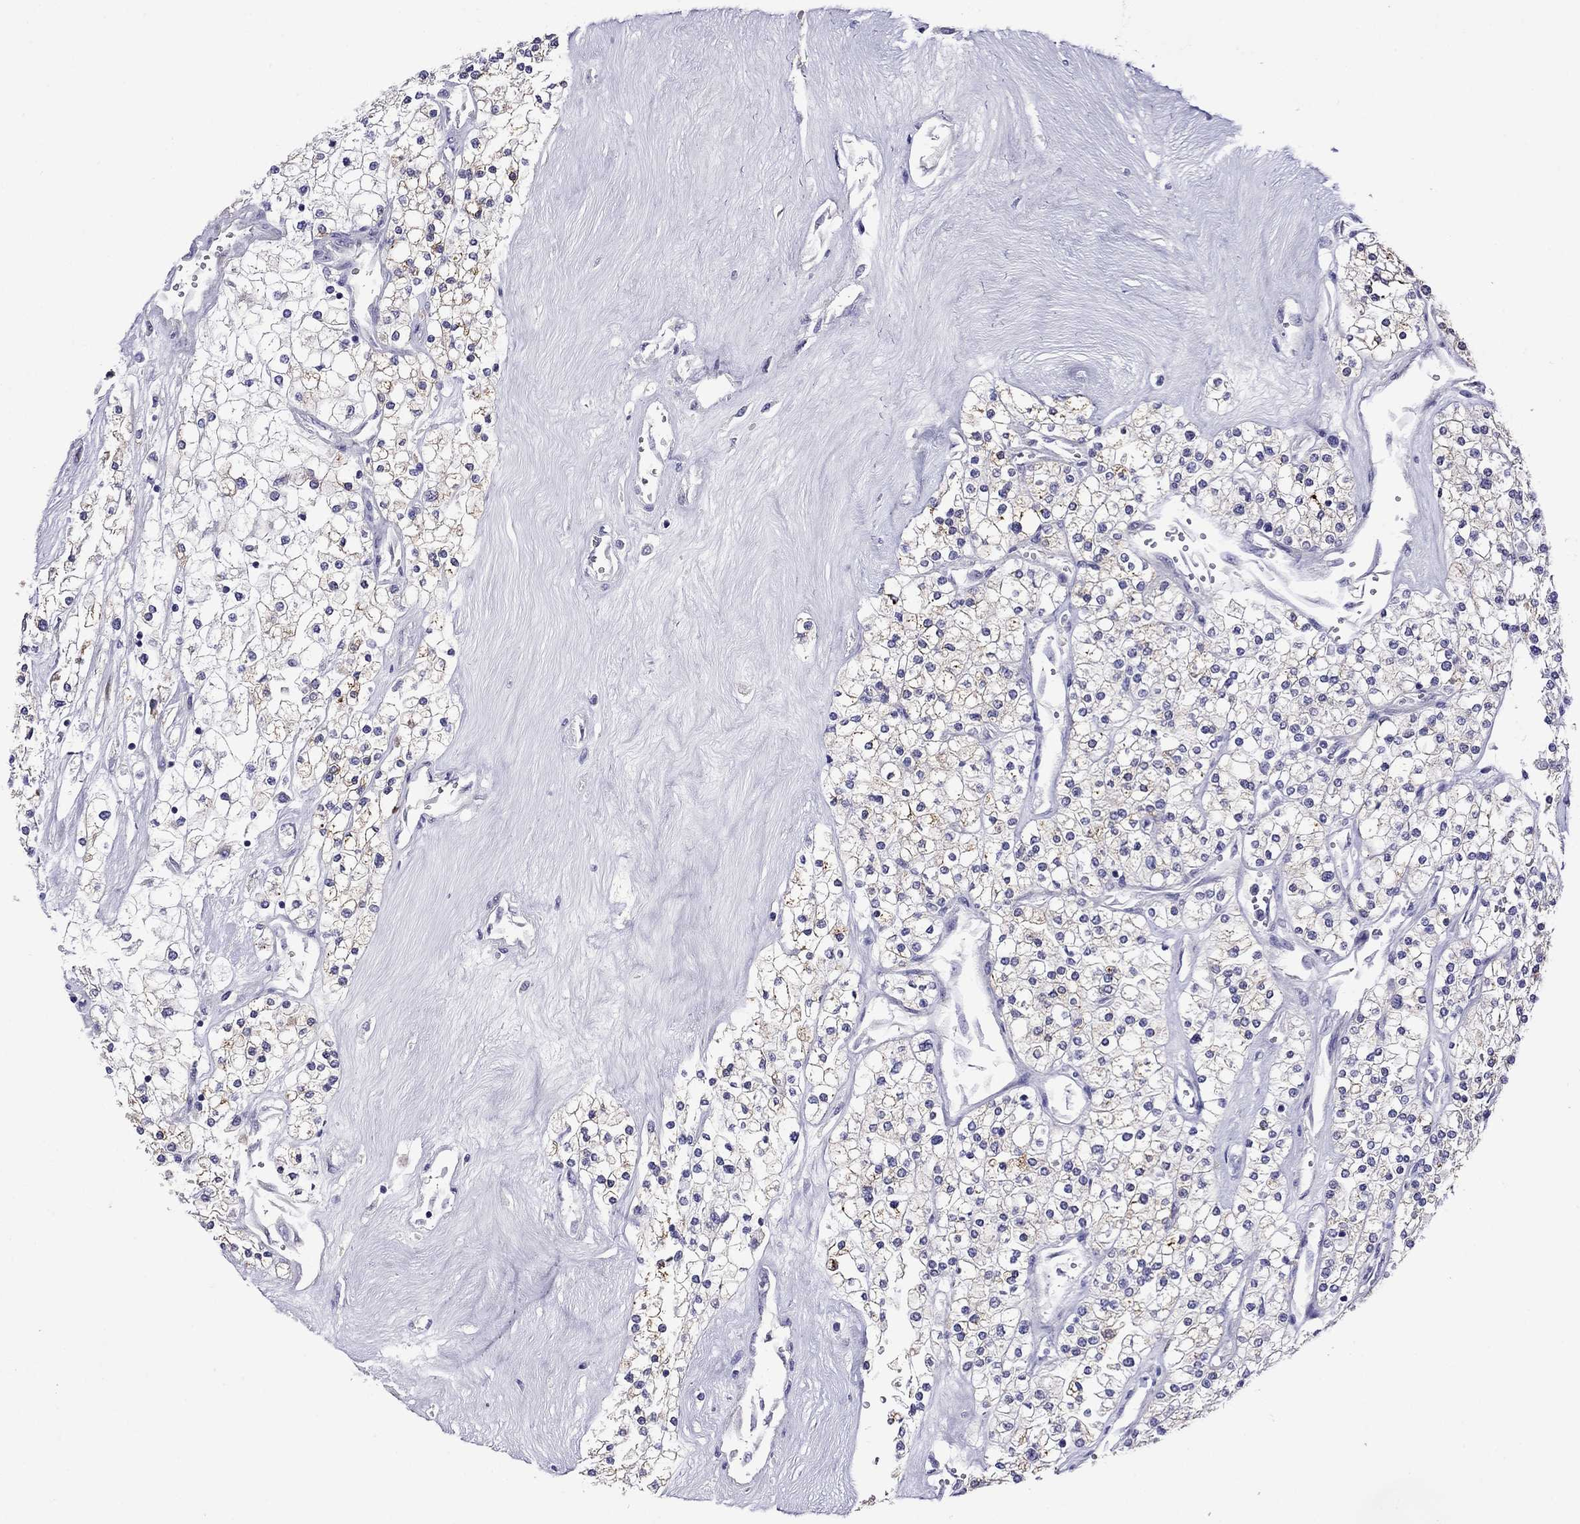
{"staining": {"intensity": "moderate", "quantity": "<25%", "location": "cytoplasmic/membranous"}, "tissue": "renal cancer", "cell_type": "Tumor cells", "image_type": "cancer", "snomed": [{"axis": "morphology", "description": "Adenocarcinoma, NOS"}, {"axis": "topography", "description": "Kidney"}], "caption": "Renal cancer (adenocarcinoma) stained with immunohistochemistry (IHC) exhibits moderate cytoplasmic/membranous staining in approximately <25% of tumor cells.", "gene": "STAR", "patient": {"sex": "male", "age": 80}}